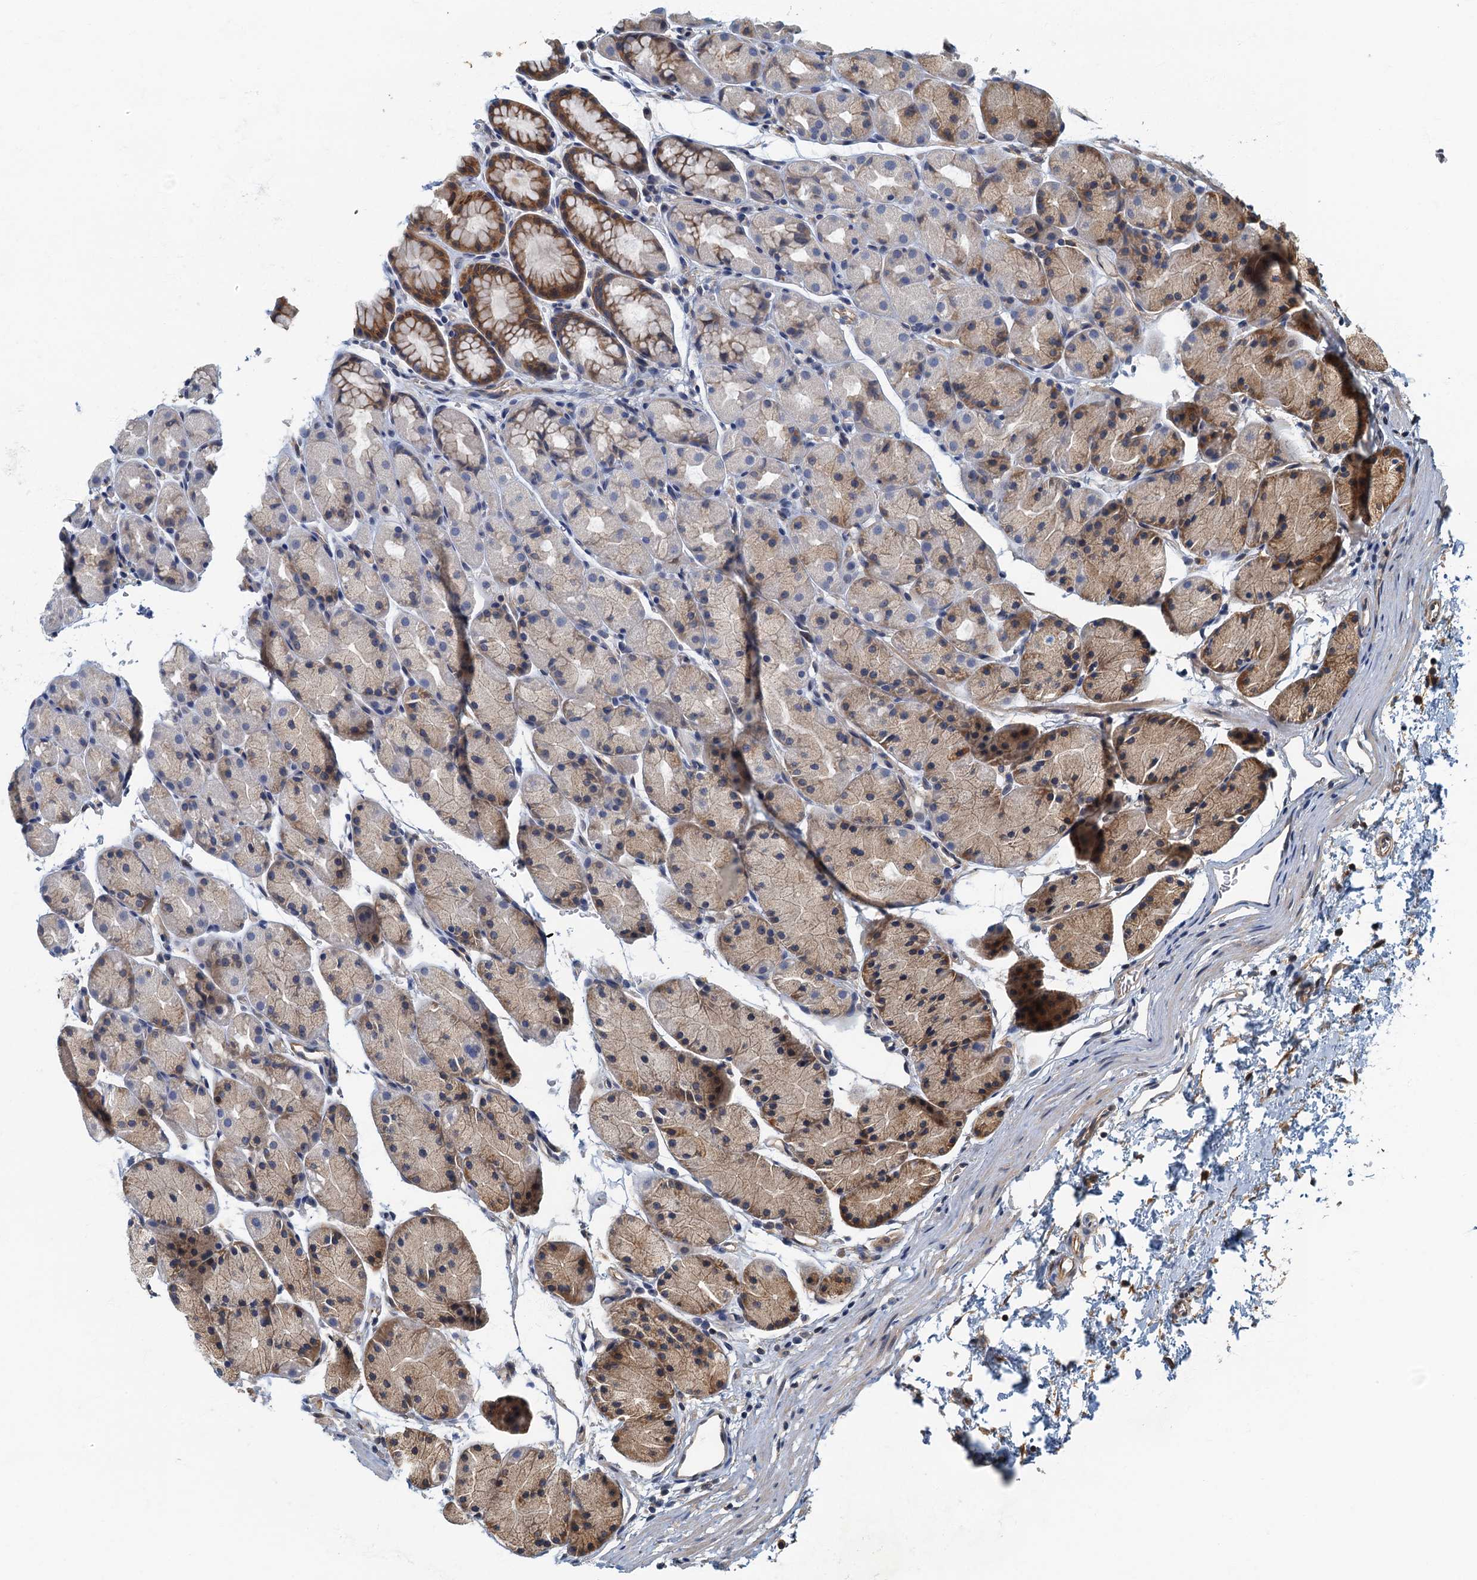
{"staining": {"intensity": "moderate", "quantity": "25%-75%", "location": "cytoplasmic/membranous"}, "tissue": "stomach", "cell_type": "Glandular cells", "image_type": "normal", "snomed": [{"axis": "morphology", "description": "Normal tissue, NOS"}, {"axis": "topography", "description": "Stomach, upper"}, {"axis": "topography", "description": "Stomach"}], "caption": "Immunohistochemistry (IHC) histopathology image of normal stomach stained for a protein (brown), which demonstrates medium levels of moderate cytoplasmic/membranous expression in about 25%-75% of glandular cells.", "gene": "CKAP2L", "patient": {"sex": "male", "age": 47}}